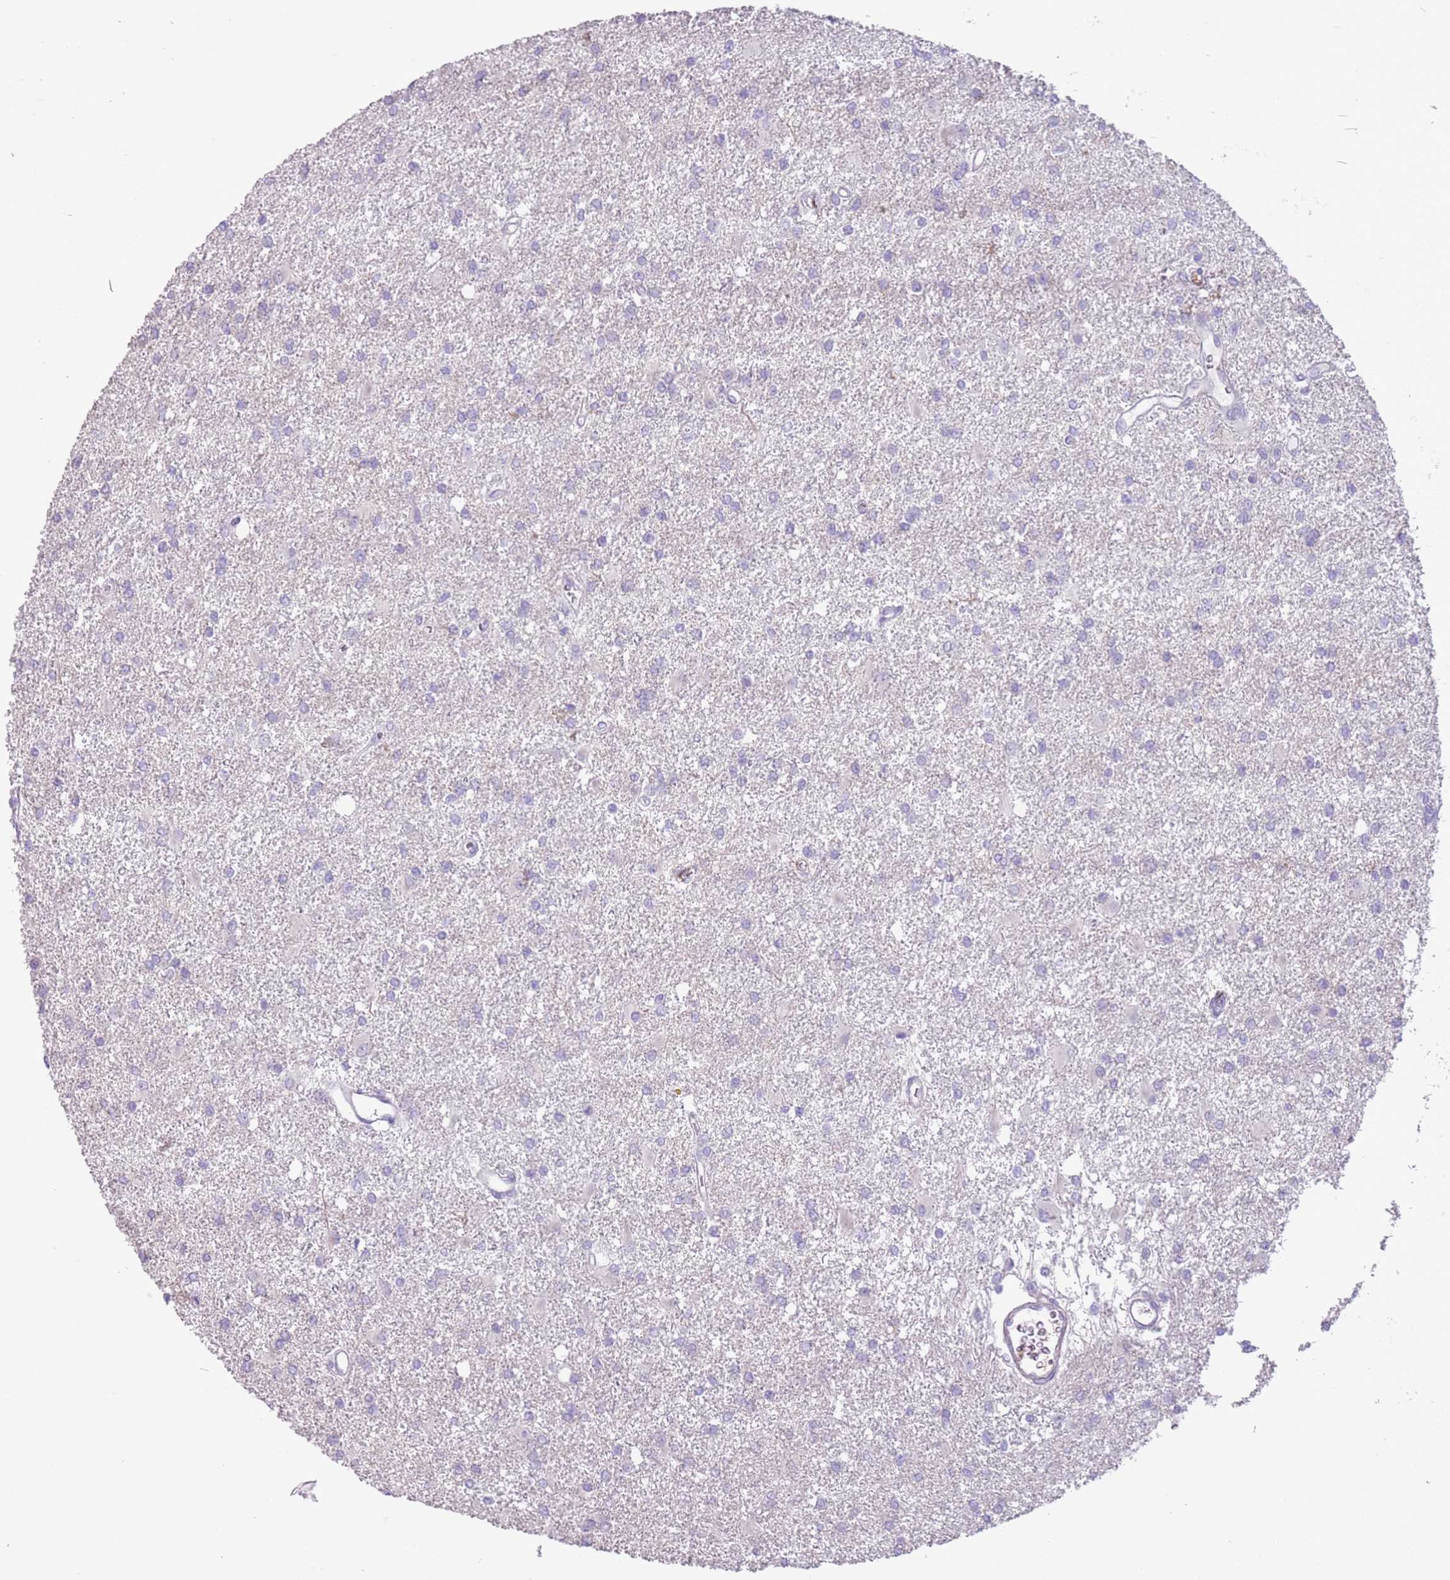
{"staining": {"intensity": "negative", "quantity": "none", "location": "none"}, "tissue": "glioma", "cell_type": "Tumor cells", "image_type": "cancer", "snomed": [{"axis": "morphology", "description": "Glioma, malignant, High grade"}, {"axis": "topography", "description": "Brain"}], "caption": "The immunohistochemistry photomicrograph has no significant staining in tumor cells of glioma tissue.", "gene": "ZNF239", "patient": {"sex": "female", "age": 50}}